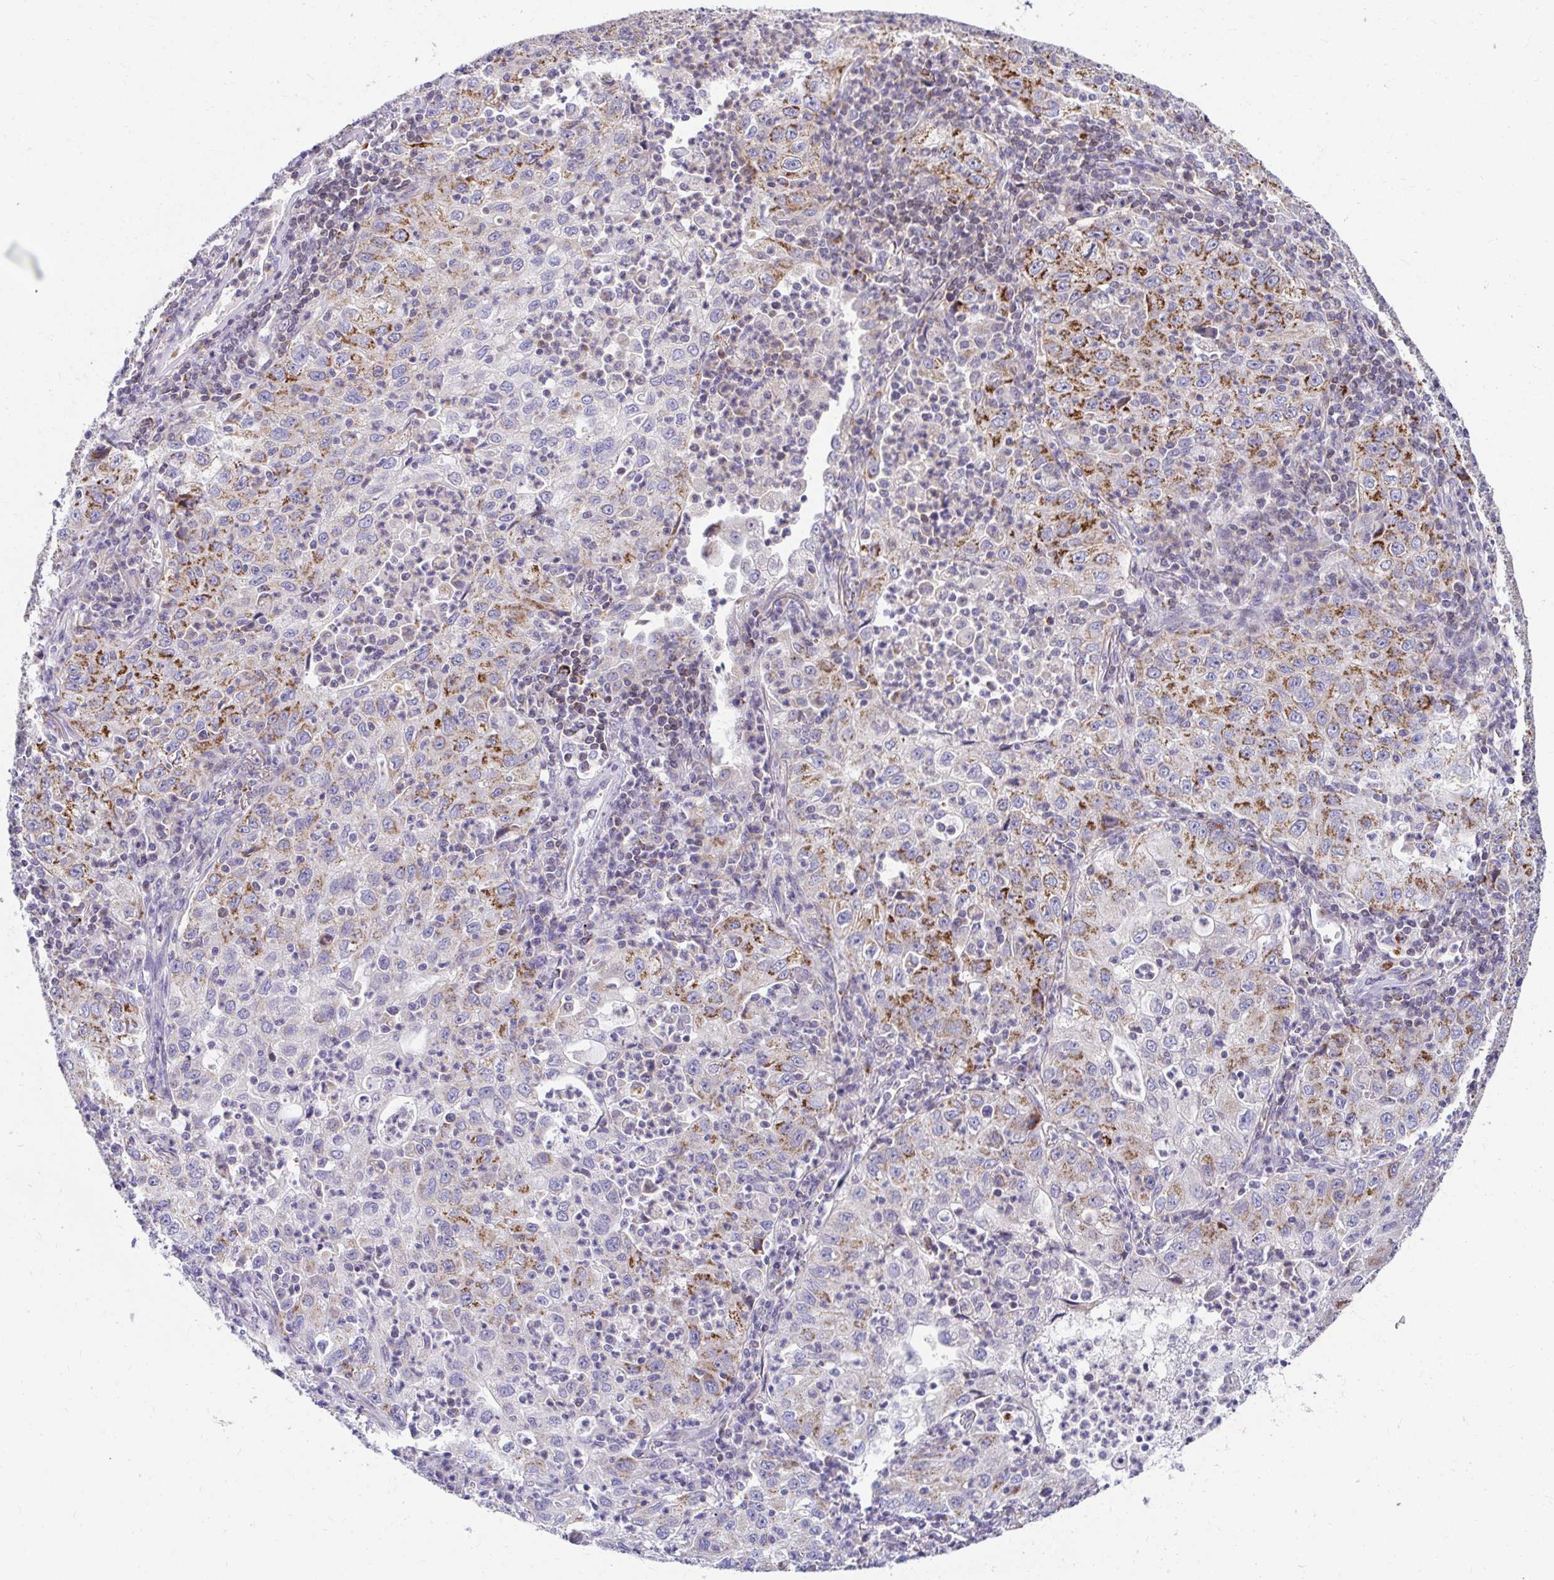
{"staining": {"intensity": "strong", "quantity": "<25%", "location": "cytoplasmic/membranous"}, "tissue": "lung cancer", "cell_type": "Tumor cells", "image_type": "cancer", "snomed": [{"axis": "morphology", "description": "Squamous cell carcinoma, NOS"}, {"axis": "topography", "description": "Lung"}], "caption": "Lung squamous cell carcinoma stained with immunohistochemistry (IHC) exhibits strong cytoplasmic/membranous staining in about <25% of tumor cells.", "gene": "EXOC5", "patient": {"sex": "male", "age": 71}}